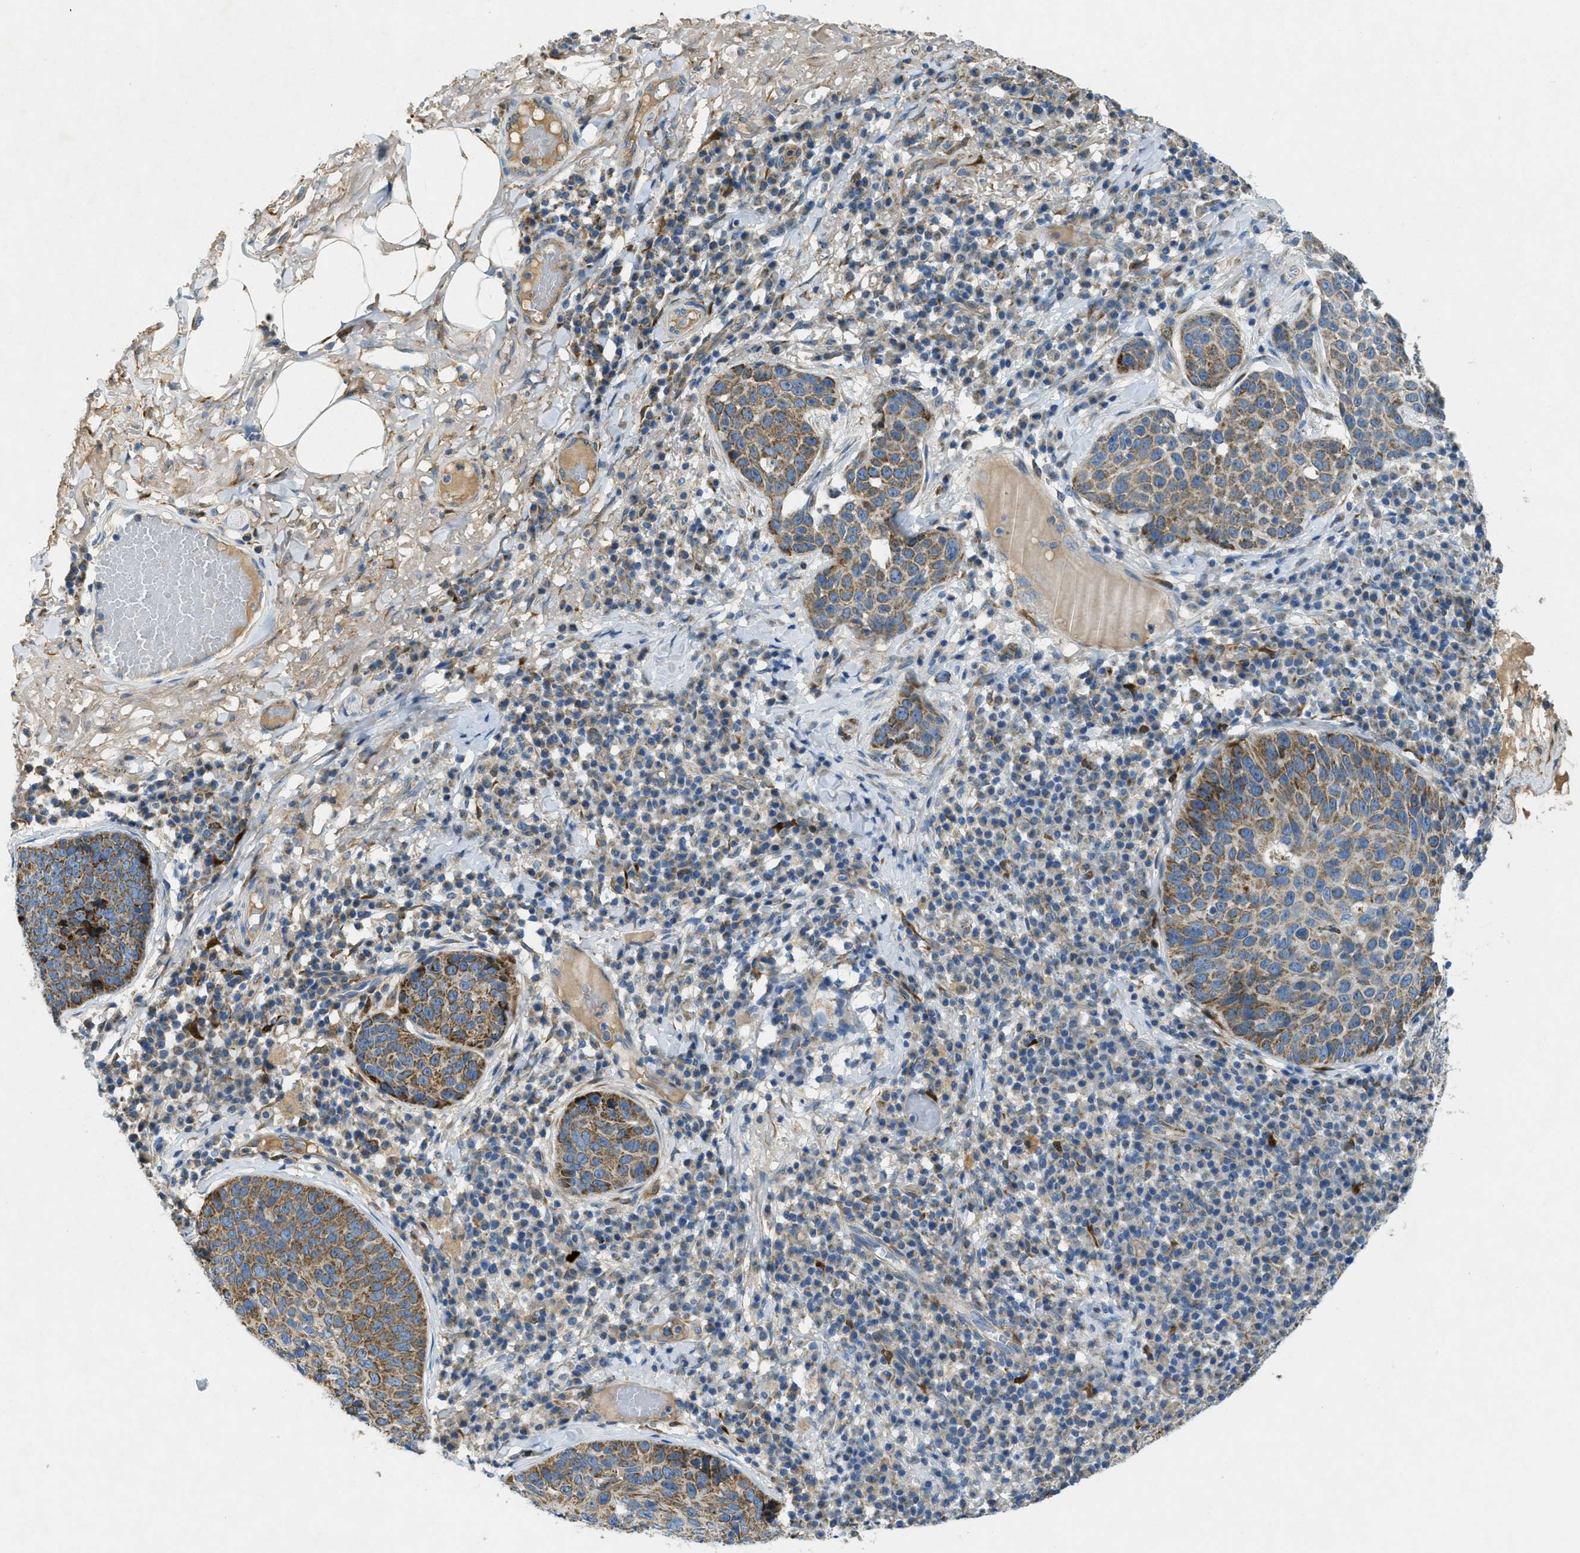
{"staining": {"intensity": "moderate", "quantity": ">75%", "location": "cytoplasmic/membranous"}, "tissue": "skin cancer", "cell_type": "Tumor cells", "image_type": "cancer", "snomed": [{"axis": "morphology", "description": "Squamous cell carcinoma in situ, NOS"}, {"axis": "morphology", "description": "Squamous cell carcinoma, NOS"}, {"axis": "topography", "description": "Skin"}], "caption": "Human skin cancer stained for a protein (brown) reveals moderate cytoplasmic/membranous positive staining in approximately >75% of tumor cells.", "gene": "CYGB", "patient": {"sex": "male", "age": 93}}